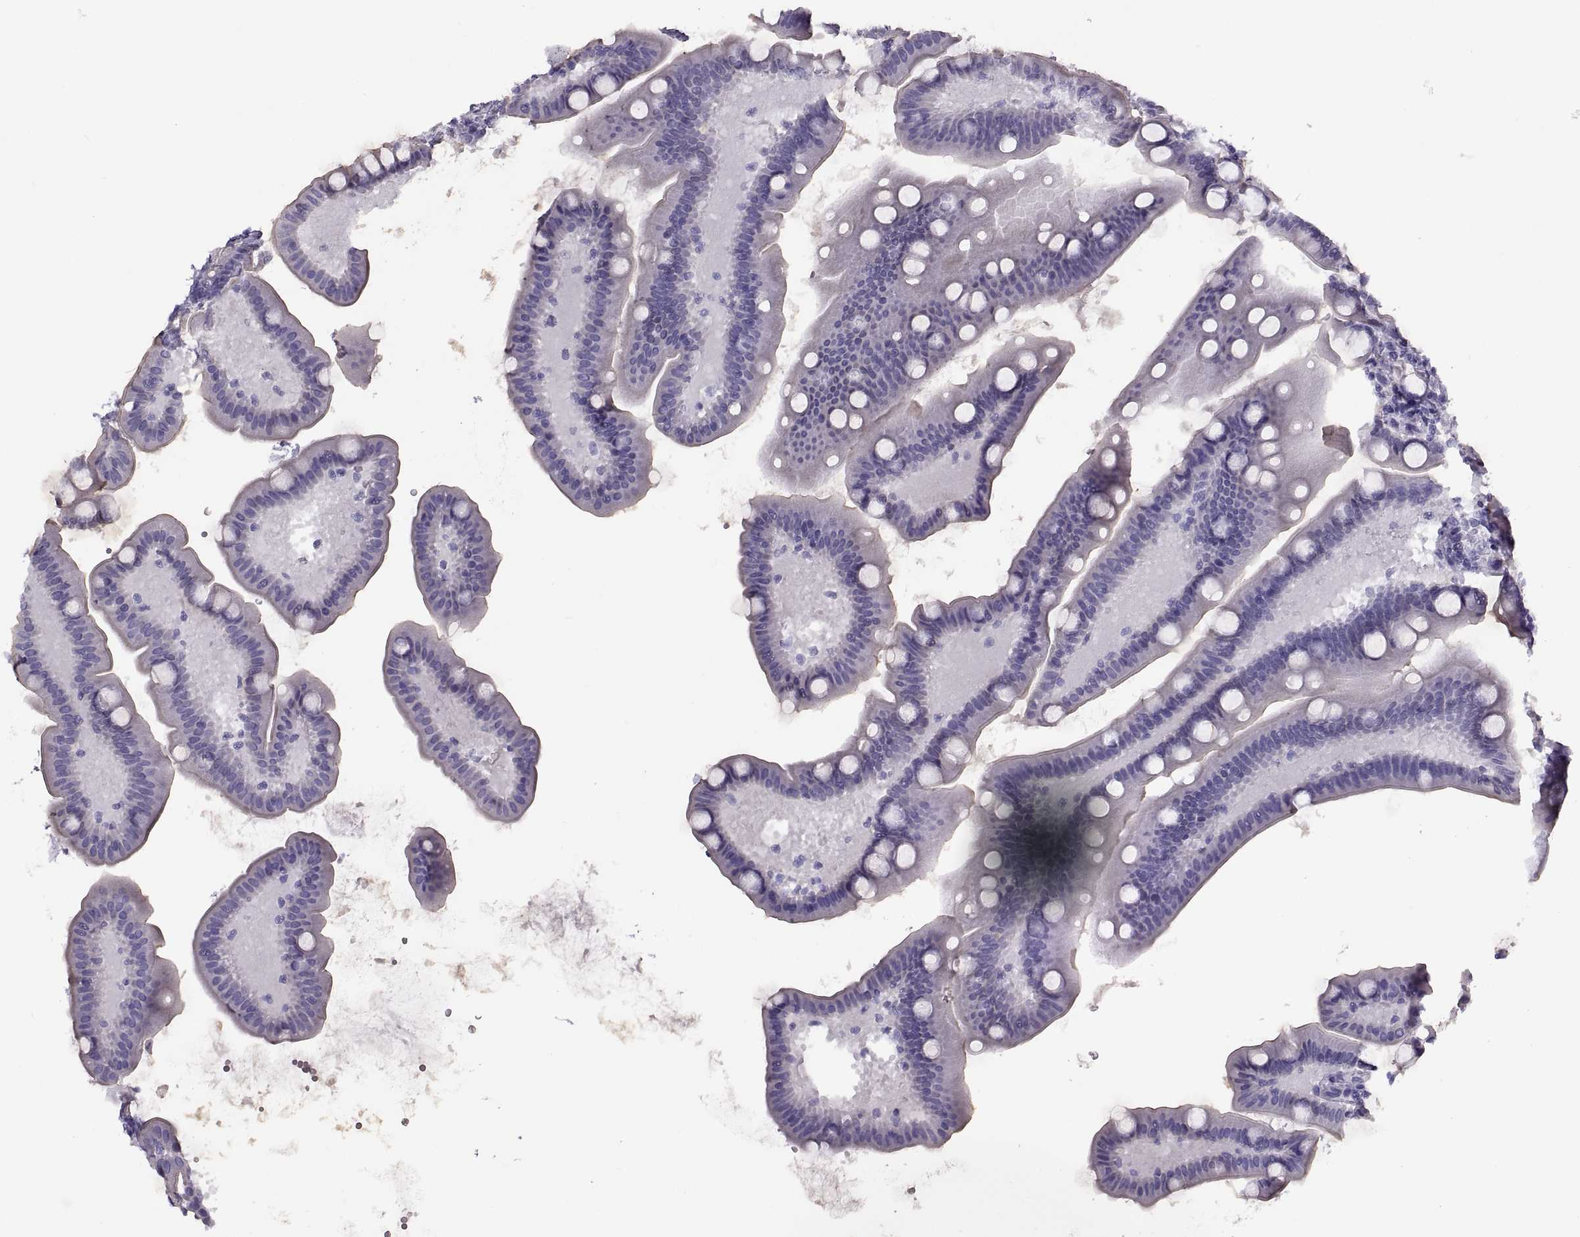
{"staining": {"intensity": "negative", "quantity": "none", "location": "none"}, "tissue": "small intestine", "cell_type": "Glandular cells", "image_type": "normal", "snomed": [{"axis": "morphology", "description": "Normal tissue, NOS"}, {"axis": "topography", "description": "Small intestine"}], "caption": "This is an immunohistochemistry histopathology image of unremarkable human small intestine. There is no positivity in glandular cells.", "gene": "RLBP1", "patient": {"sex": "male", "age": 66}}